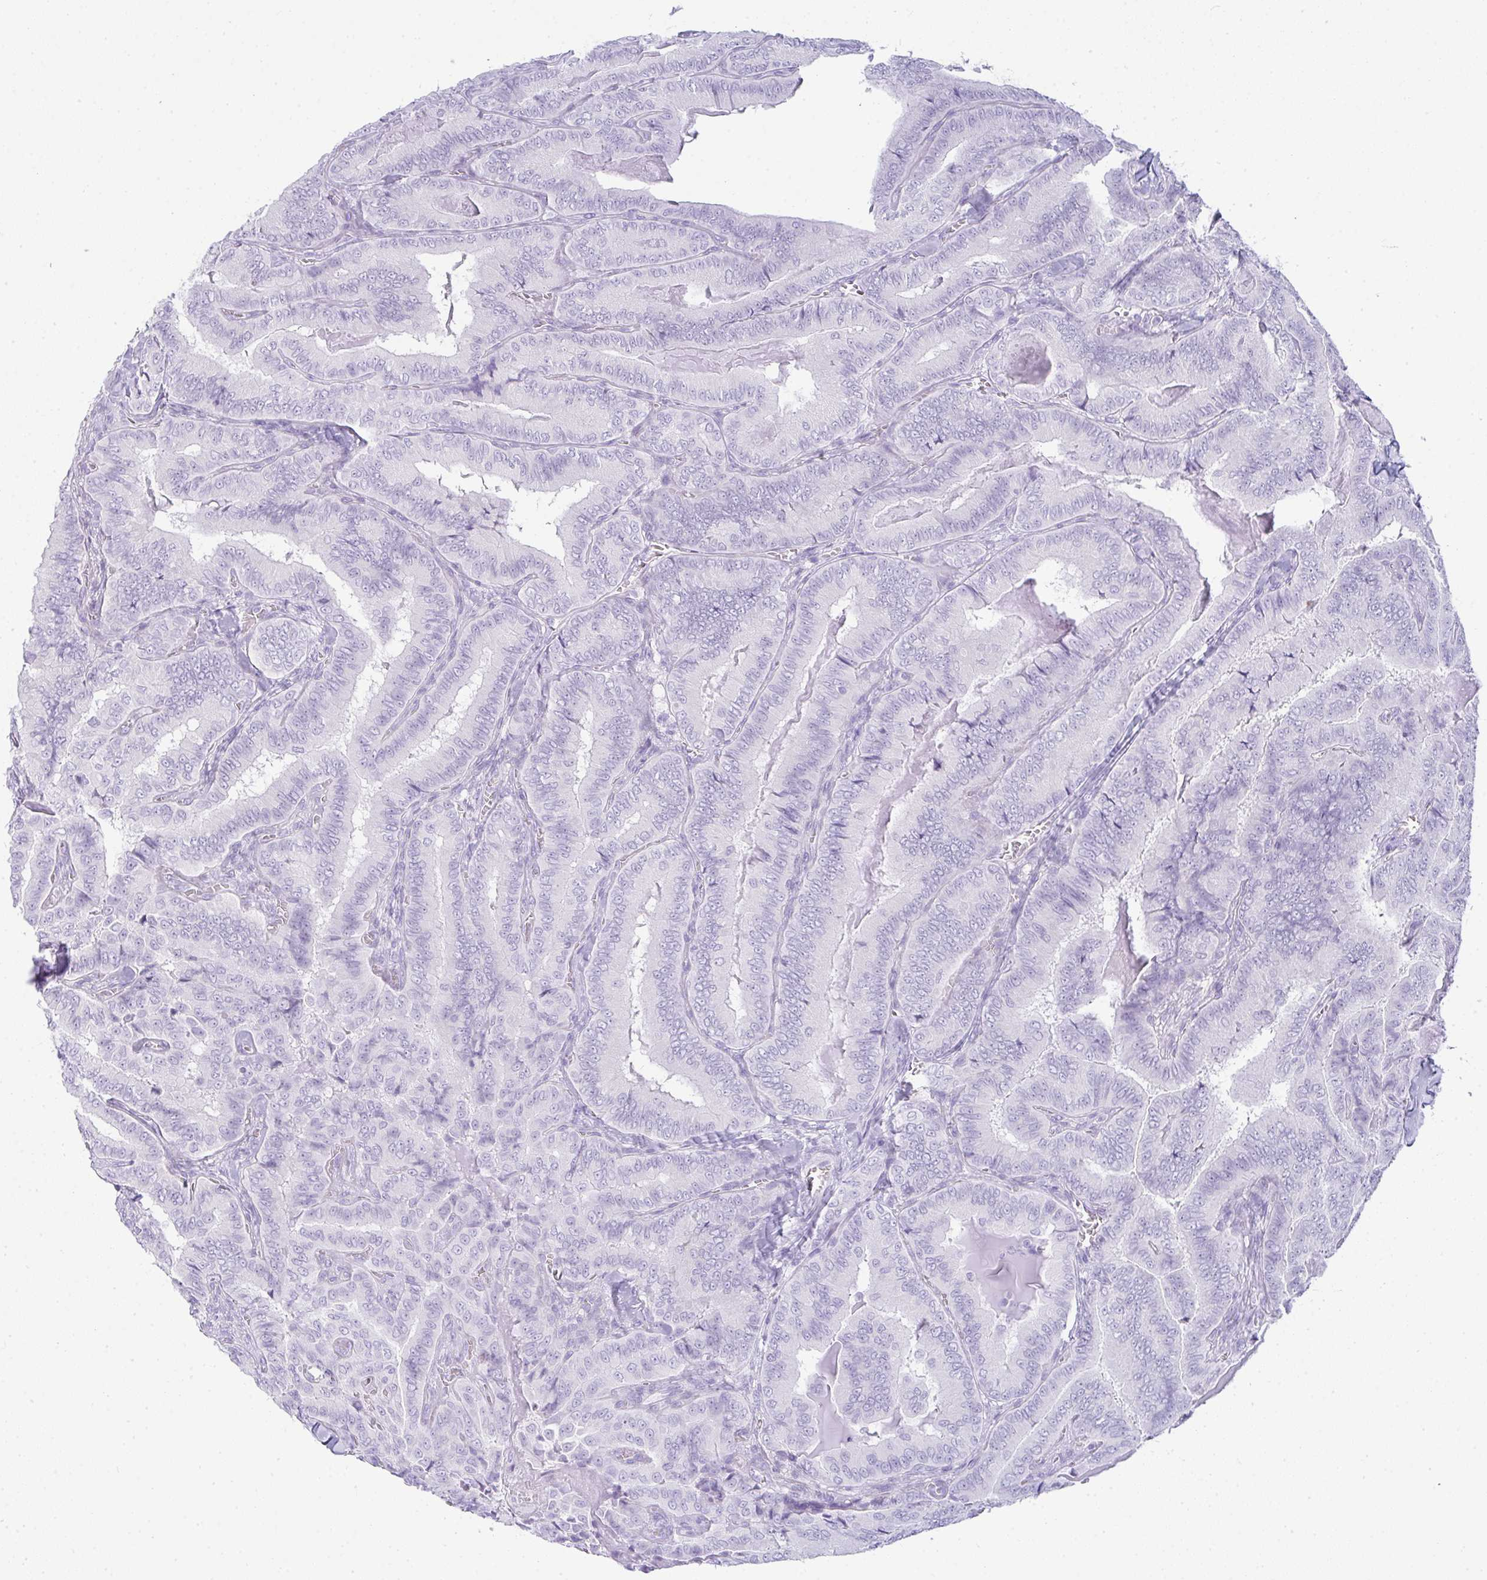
{"staining": {"intensity": "negative", "quantity": "none", "location": "none"}, "tissue": "thyroid cancer", "cell_type": "Tumor cells", "image_type": "cancer", "snomed": [{"axis": "morphology", "description": "Papillary adenocarcinoma, NOS"}, {"axis": "topography", "description": "Thyroid gland"}], "caption": "A photomicrograph of human thyroid cancer is negative for staining in tumor cells. The staining is performed using DAB (3,3'-diaminobenzidine) brown chromogen with nuclei counter-stained in using hematoxylin.", "gene": "RASL10A", "patient": {"sex": "male", "age": 61}}